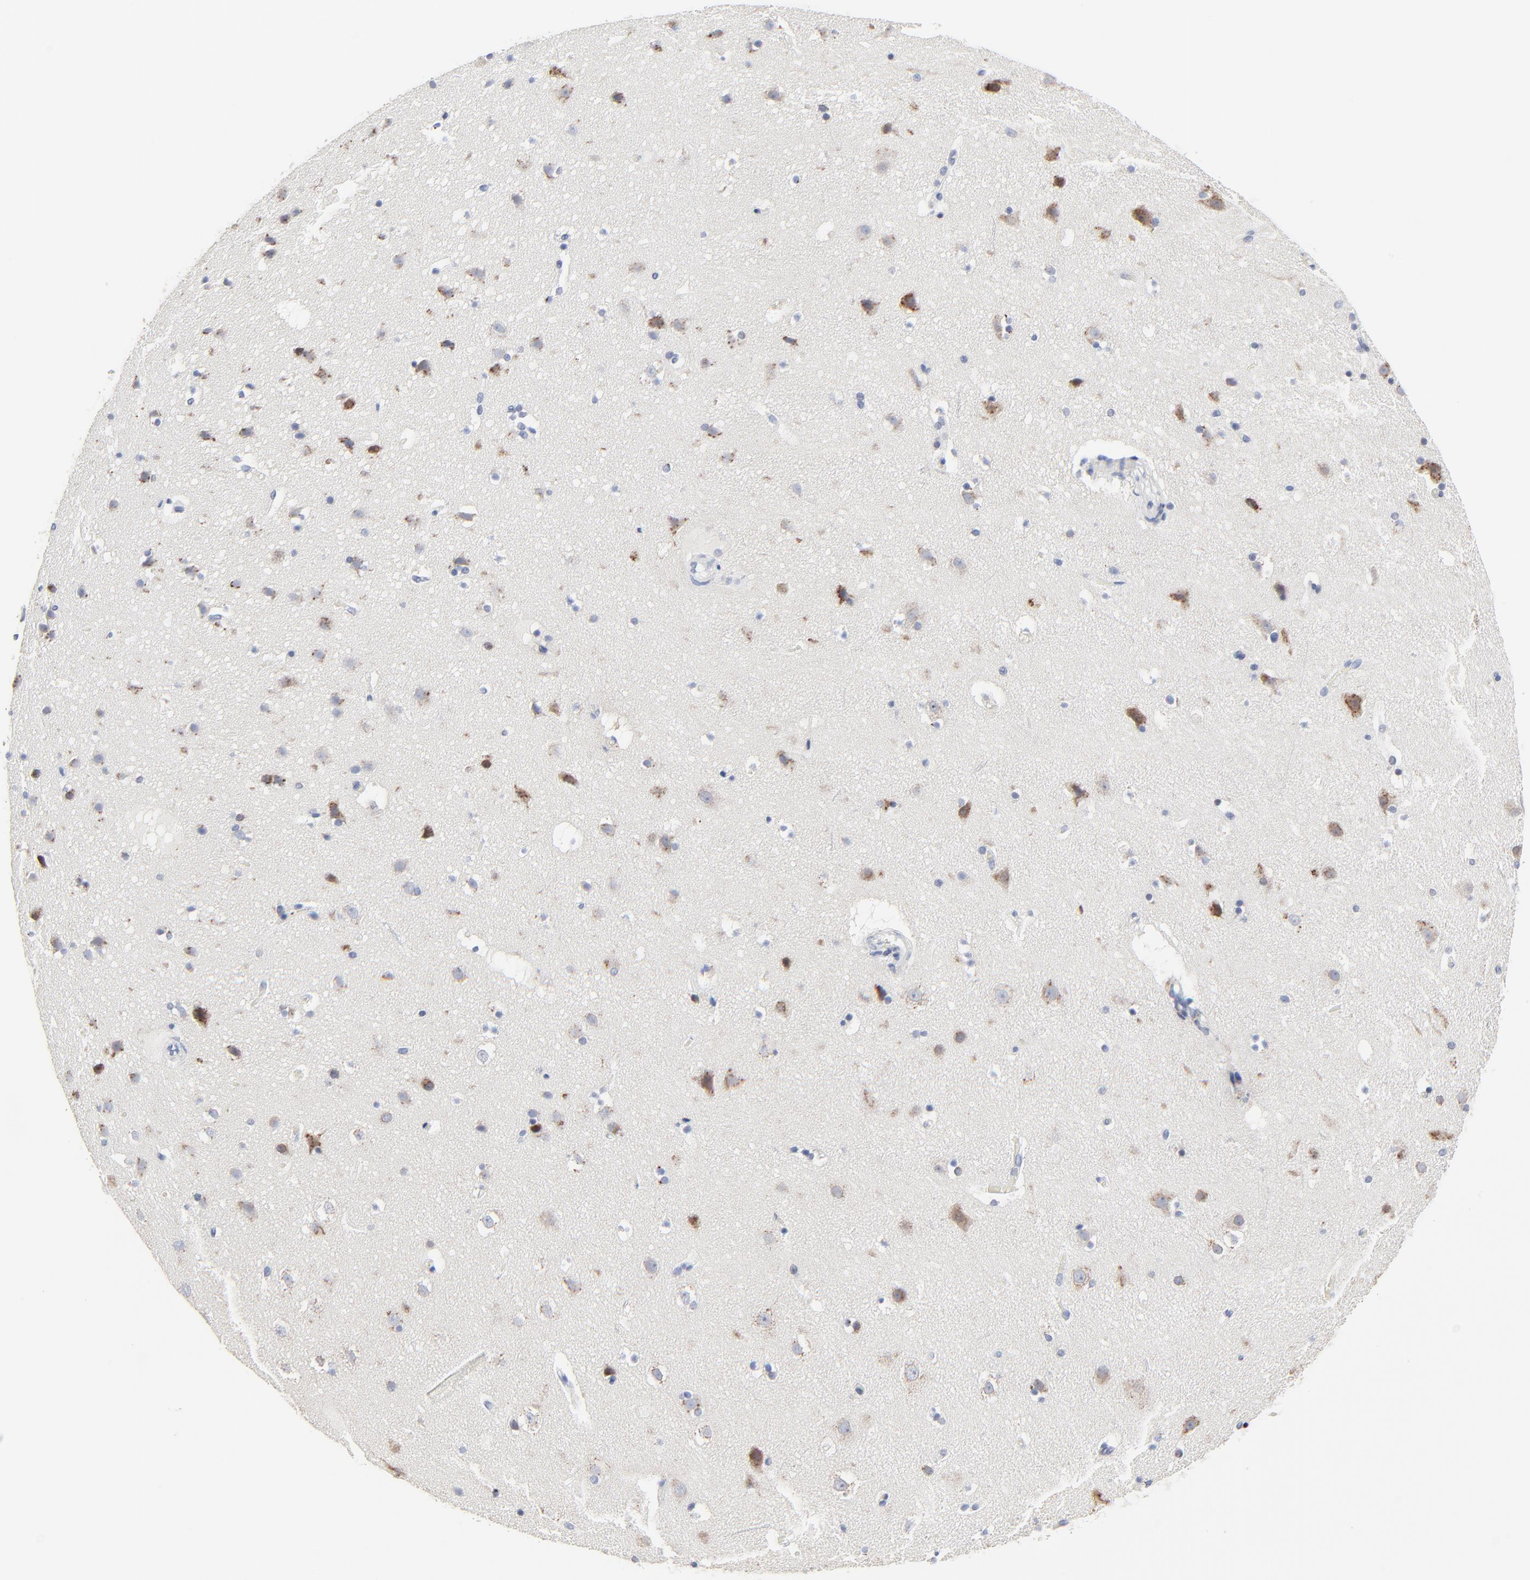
{"staining": {"intensity": "negative", "quantity": "none", "location": "none"}, "tissue": "cerebral cortex", "cell_type": "Endothelial cells", "image_type": "normal", "snomed": [{"axis": "morphology", "description": "Normal tissue, NOS"}, {"axis": "topography", "description": "Cerebral cortex"}], "caption": "Endothelial cells are negative for brown protein staining in benign cerebral cortex. (DAB (3,3'-diaminobenzidine) immunohistochemistry with hematoxylin counter stain).", "gene": "LNX1", "patient": {"sex": "male", "age": 45}}